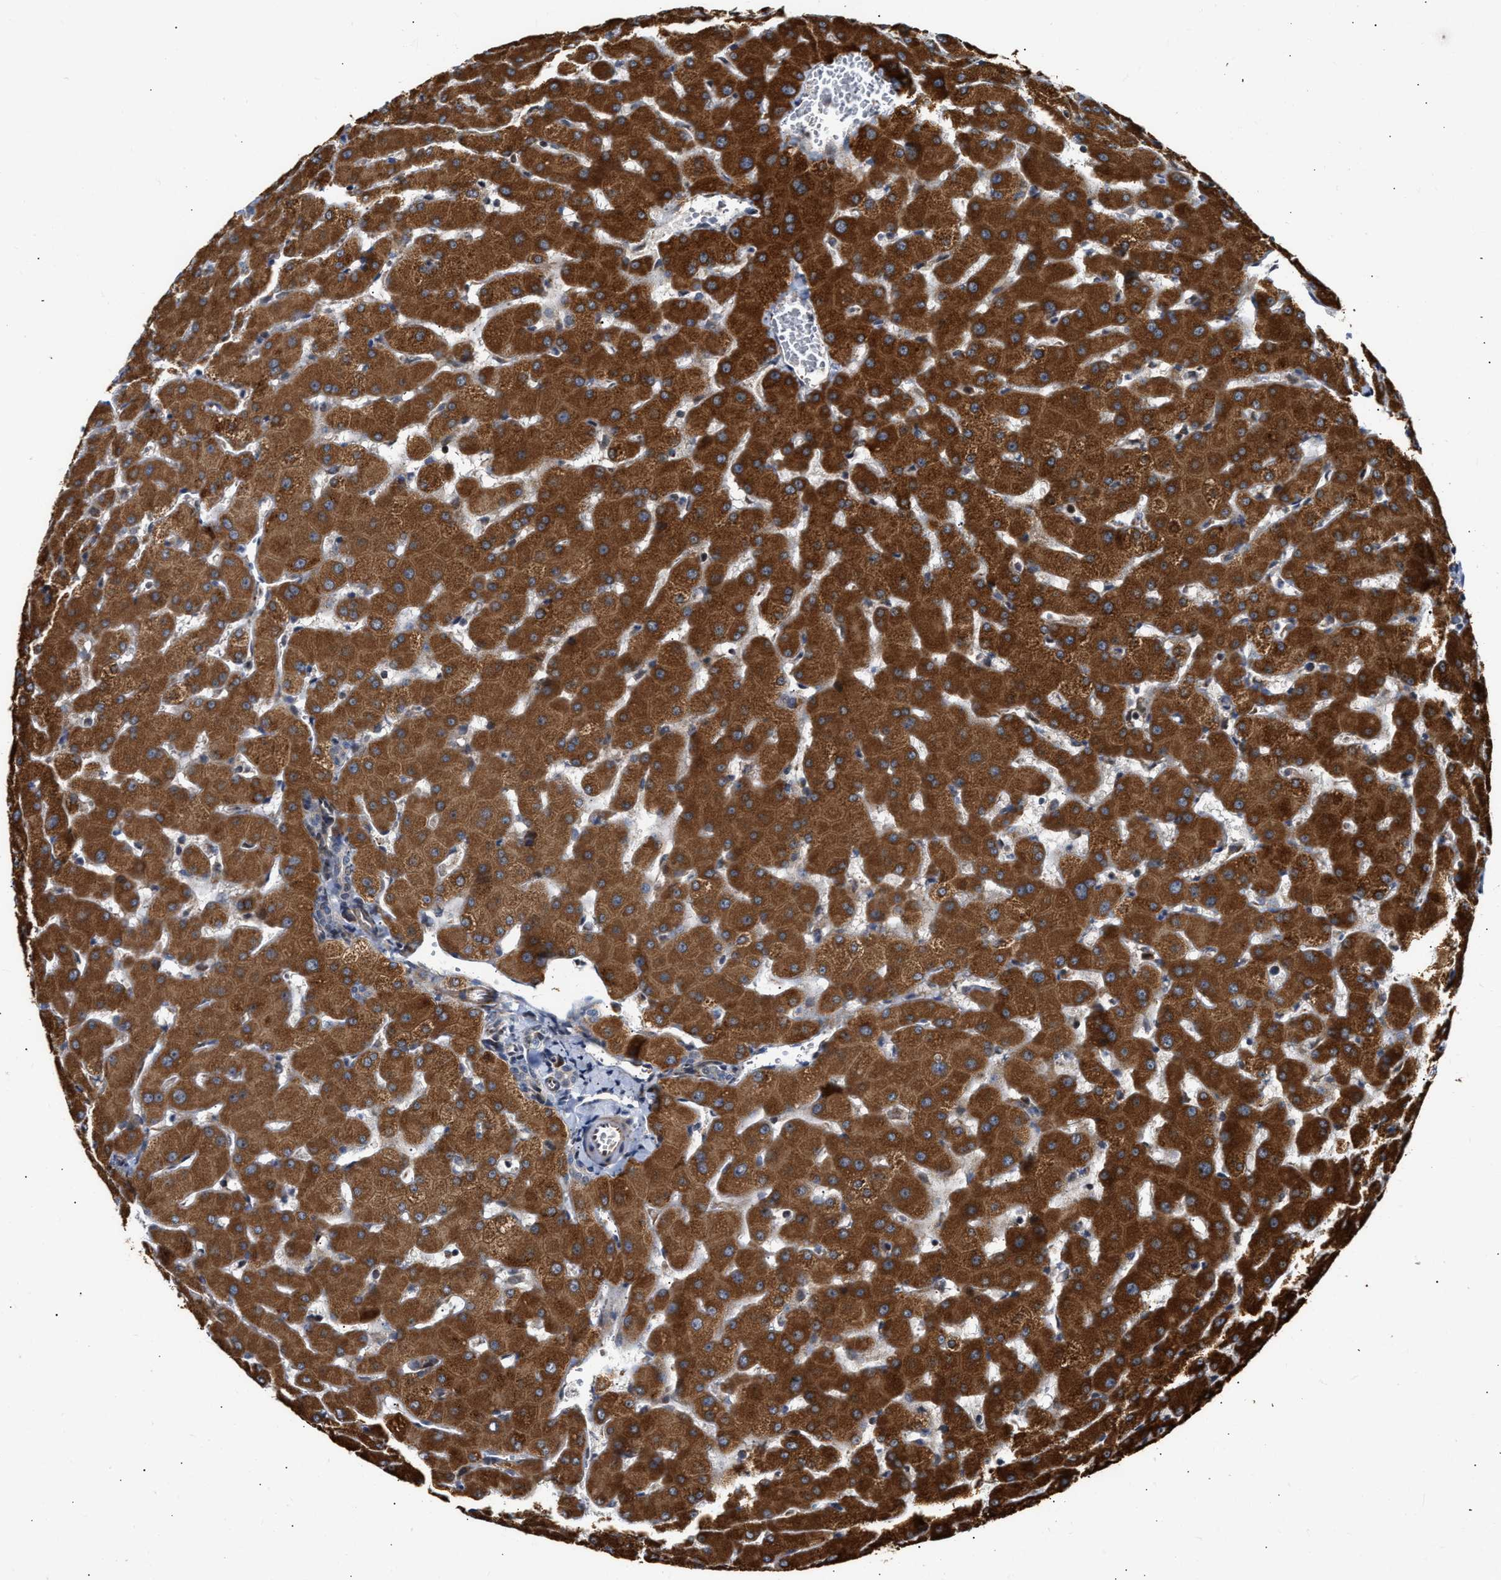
{"staining": {"intensity": "weak", "quantity": "25%-75%", "location": "cytoplasmic/membranous"}, "tissue": "liver", "cell_type": "Cholangiocytes", "image_type": "normal", "snomed": [{"axis": "morphology", "description": "Normal tissue, NOS"}, {"axis": "topography", "description": "Liver"}], "caption": "DAB immunohistochemical staining of benign liver demonstrates weak cytoplasmic/membranous protein expression in about 25%-75% of cholangiocytes. (DAB IHC, brown staining for protein, blue staining for nuclei).", "gene": "DEPTOR", "patient": {"sex": "female", "age": 63}}